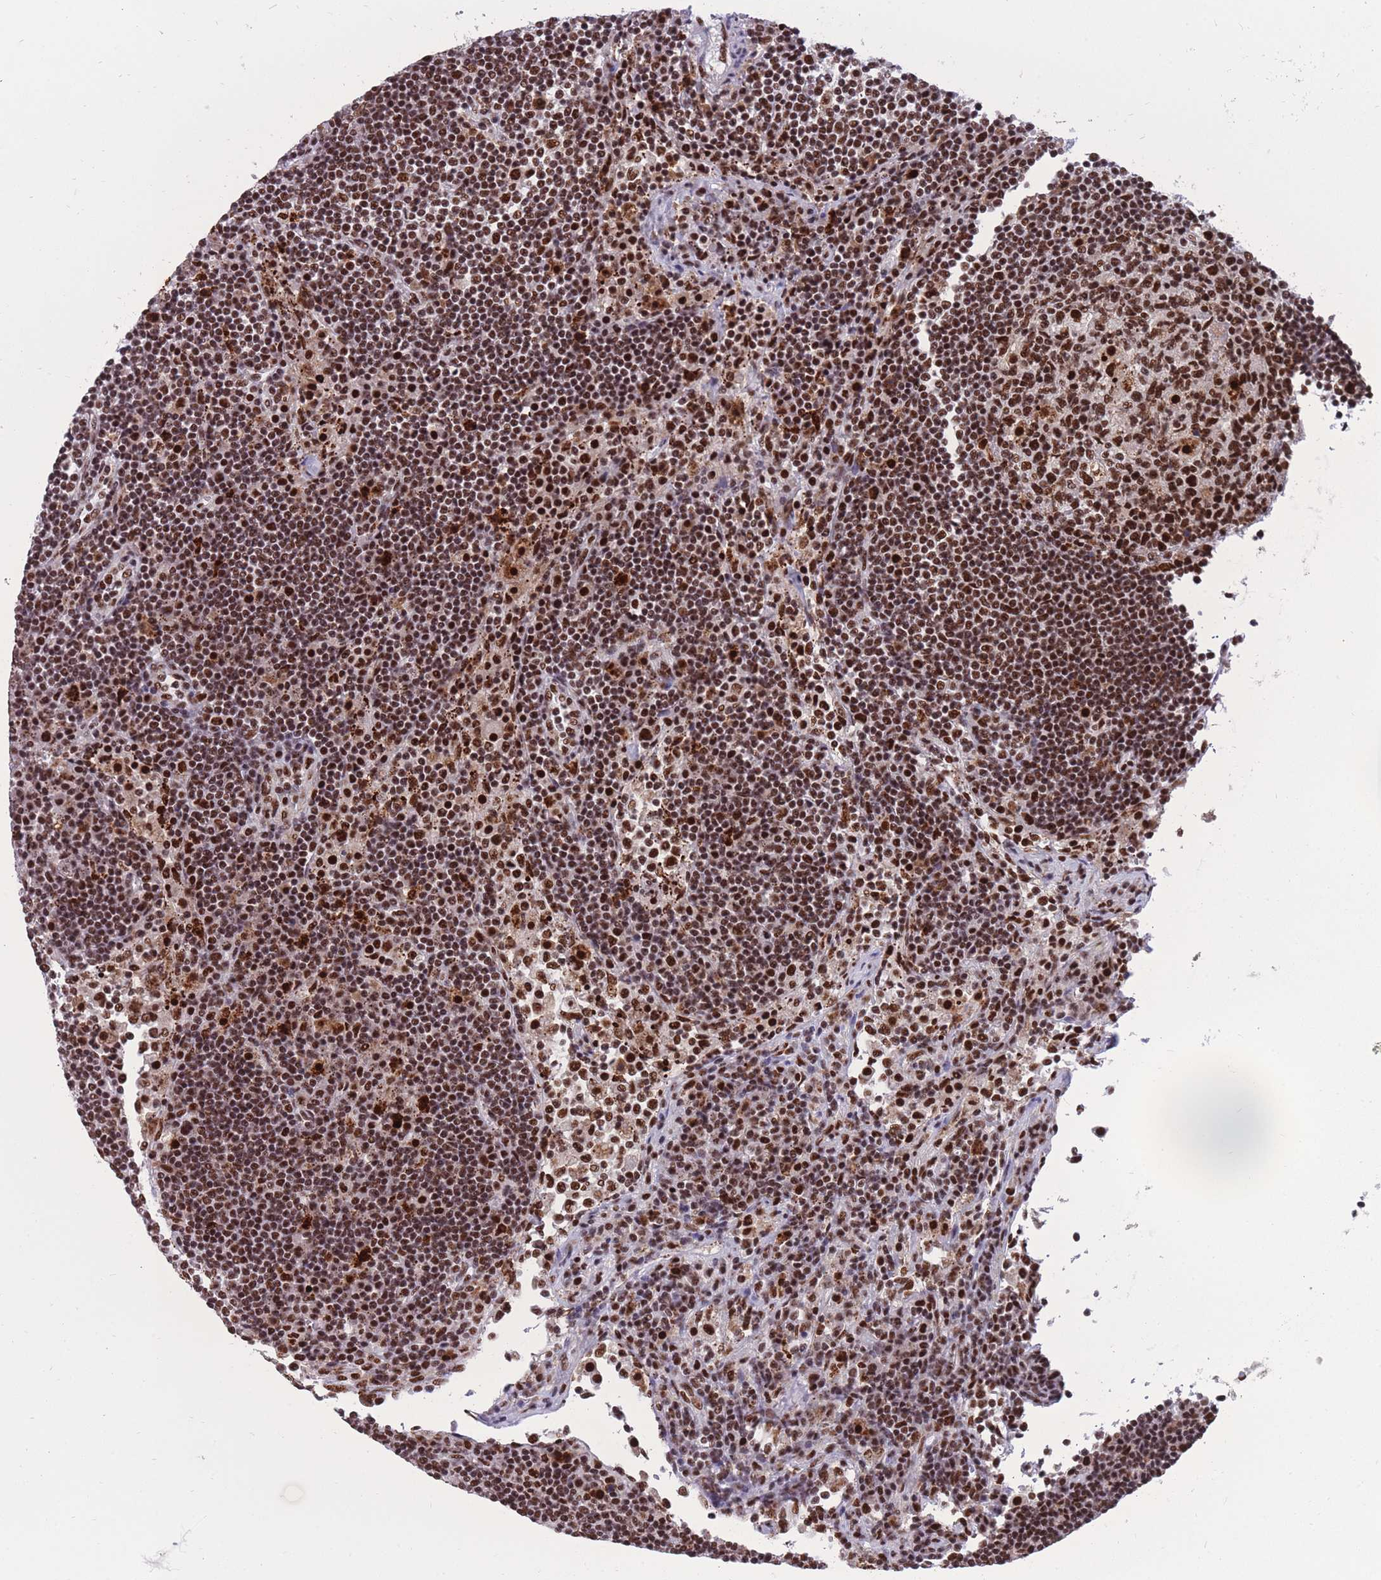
{"staining": {"intensity": "strong", "quantity": ">75%", "location": "nuclear"}, "tissue": "lymph node", "cell_type": "Germinal center cells", "image_type": "normal", "snomed": [{"axis": "morphology", "description": "Normal tissue, NOS"}, {"axis": "topography", "description": "Lymph node"}], "caption": "Immunohistochemical staining of normal human lymph node displays strong nuclear protein expression in about >75% of germinal center cells.", "gene": "PRPF19", "patient": {"sex": "female", "age": 53}}